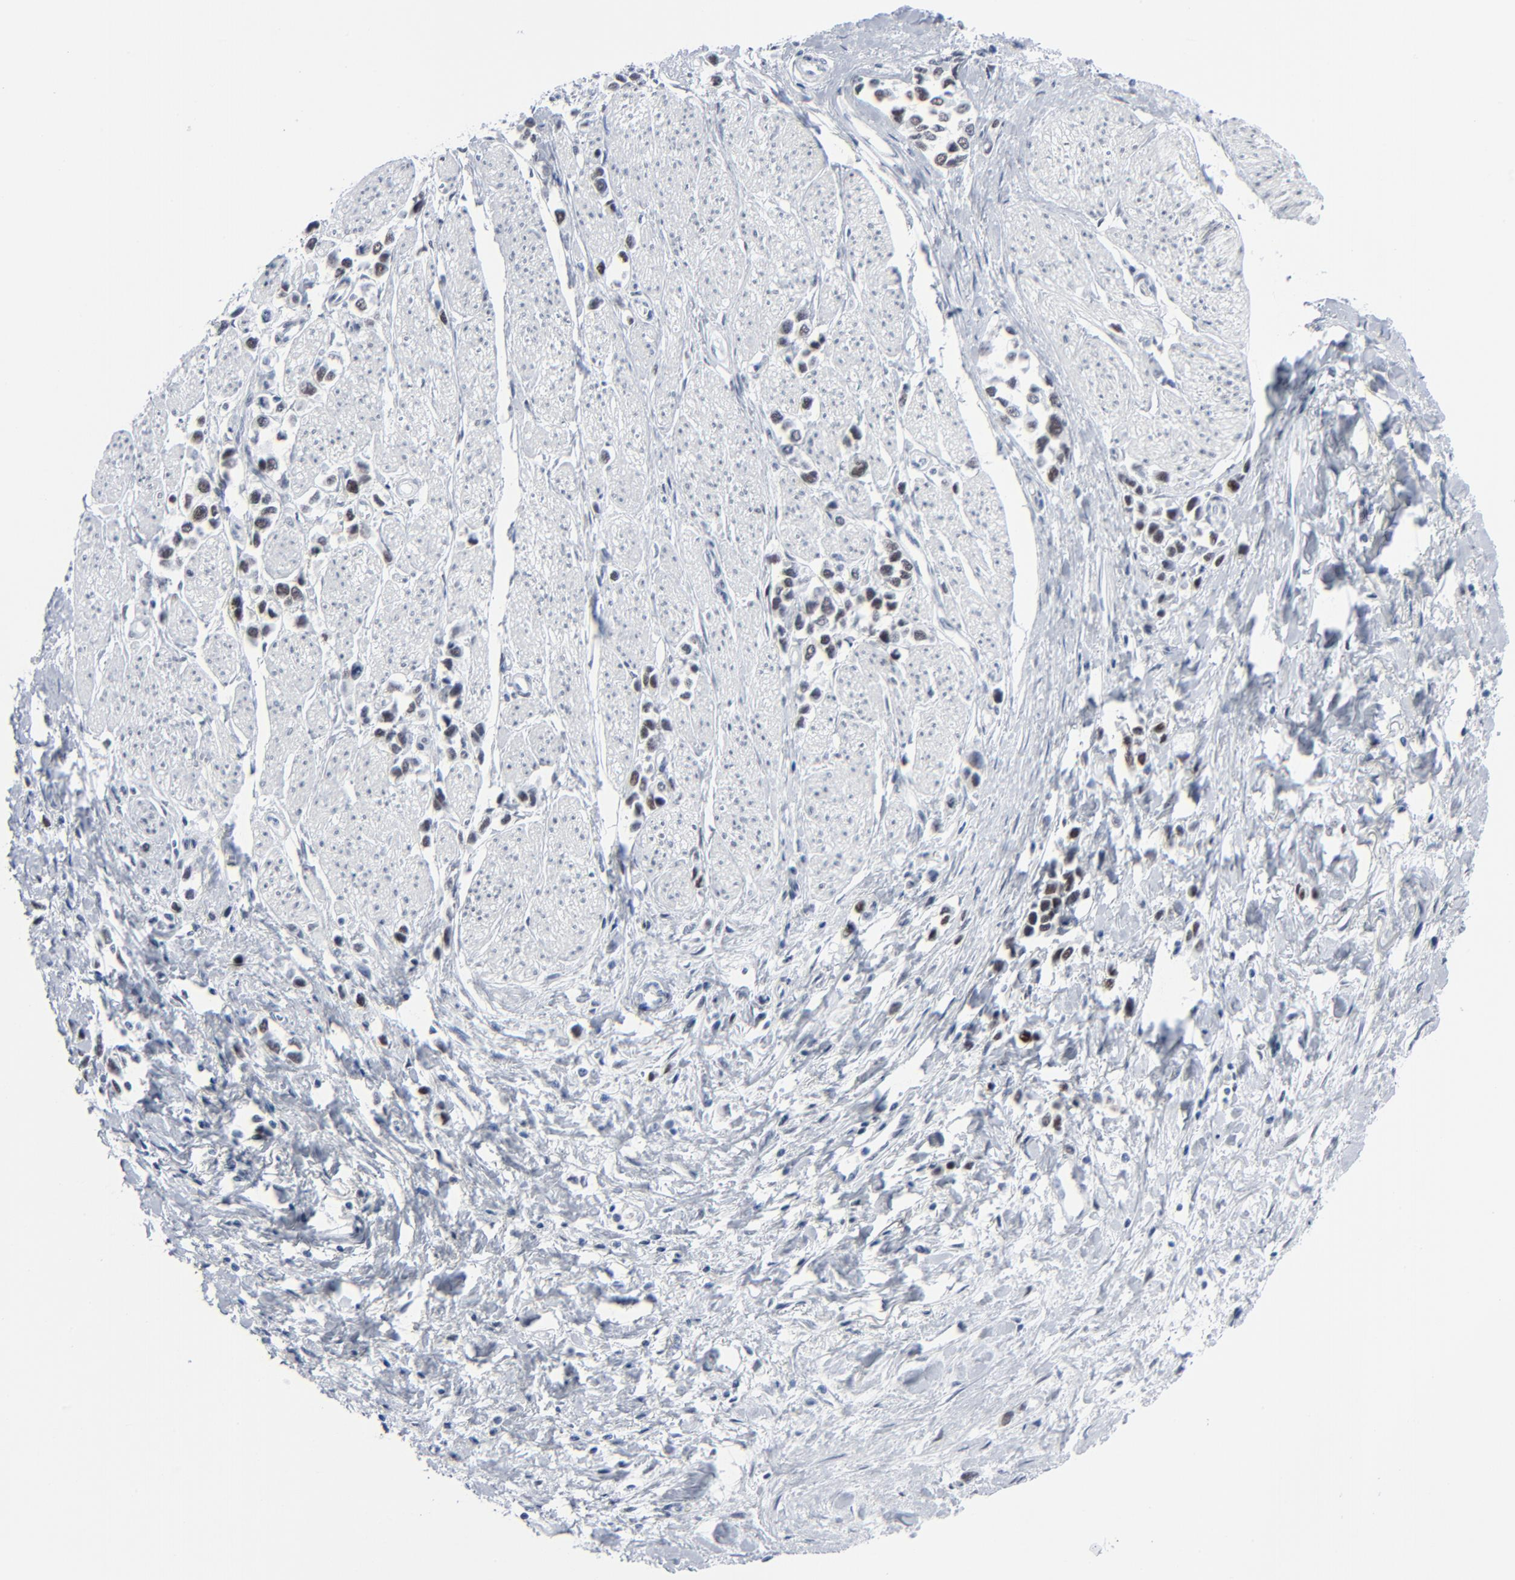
{"staining": {"intensity": "weak", "quantity": "25%-75%", "location": "nuclear"}, "tissue": "stomach cancer", "cell_type": "Tumor cells", "image_type": "cancer", "snomed": [{"axis": "morphology", "description": "Adenocarcinoma, NOS"}, {"axis": "topography", "description": "Stomach, upper"}], "caption": "Adenocarcinoma (stomach) stained for a protein (brown) shows weak nuclear positive positivity in approximately 25%-75% of tumor cells.", "gene": "SIRT1", "patient": {"sex": "male", "age": 76}}